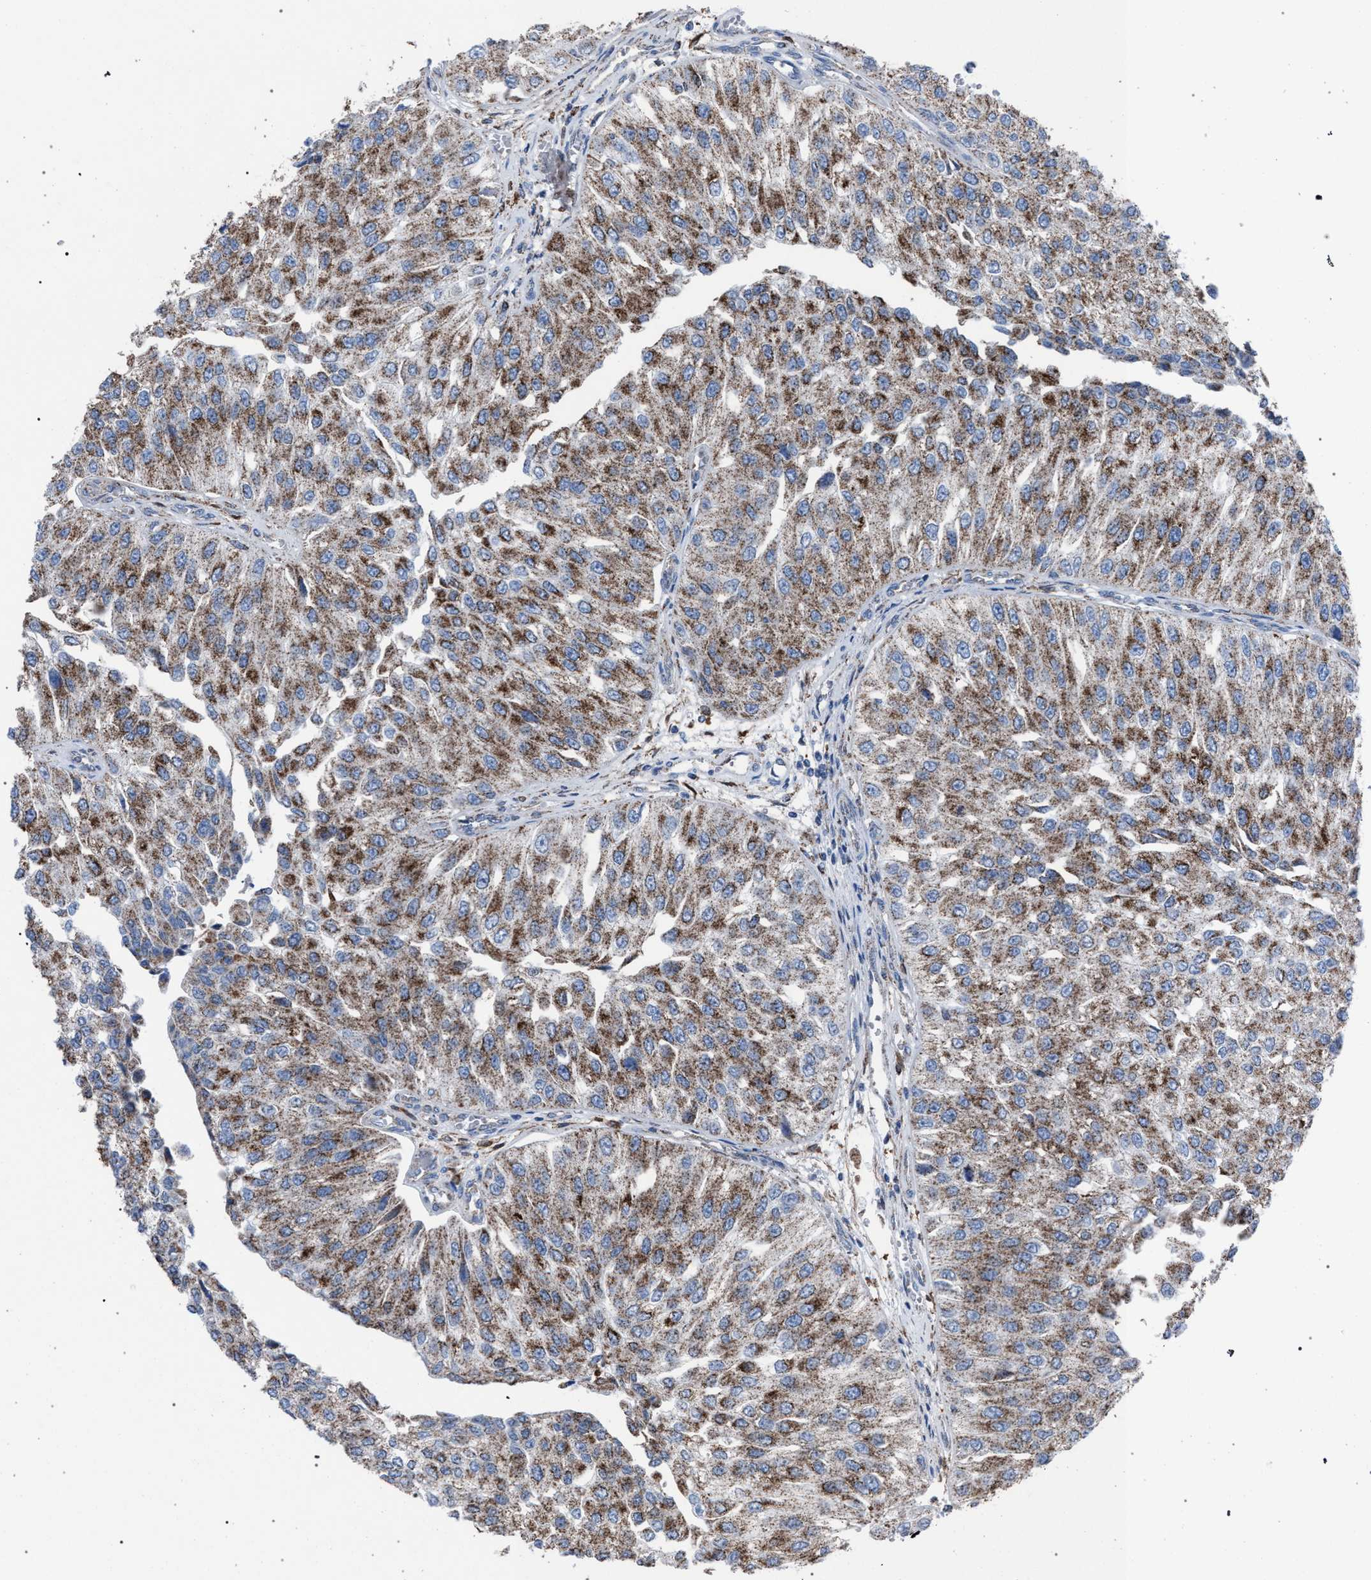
{"staining": {"intensity": "moderate", "quantity": ">75%", "location": "cytoplasmic/membranous"}, "tissue": "urothelial cancer", "cell_type": "Tumor cells", "image_type": "cancer", "snomed": [{"axis": "morphology", "description": "Urothelial carcinoma, High grade"}, {"axis": "topography", "description": "Kidney"}, {"axis": "topography", "description": "Urinary bladder"}], "caption": "High-magnification brightfield microscopy of urothelial carcinoma (high-grade) stained with DAB (brown) and counterstained with hematoxylin (blue). tumor cells exhibit moderate cytoplasmic/membranous expression is identified in about>75% of cells. The protein of interest is stained brown, and the nuclei are stained in blue (DAB IHC with brightfield microscopy, high magnification).", "gene": "HSD17B4", "patient": {"sex": "male", "age": 77}}